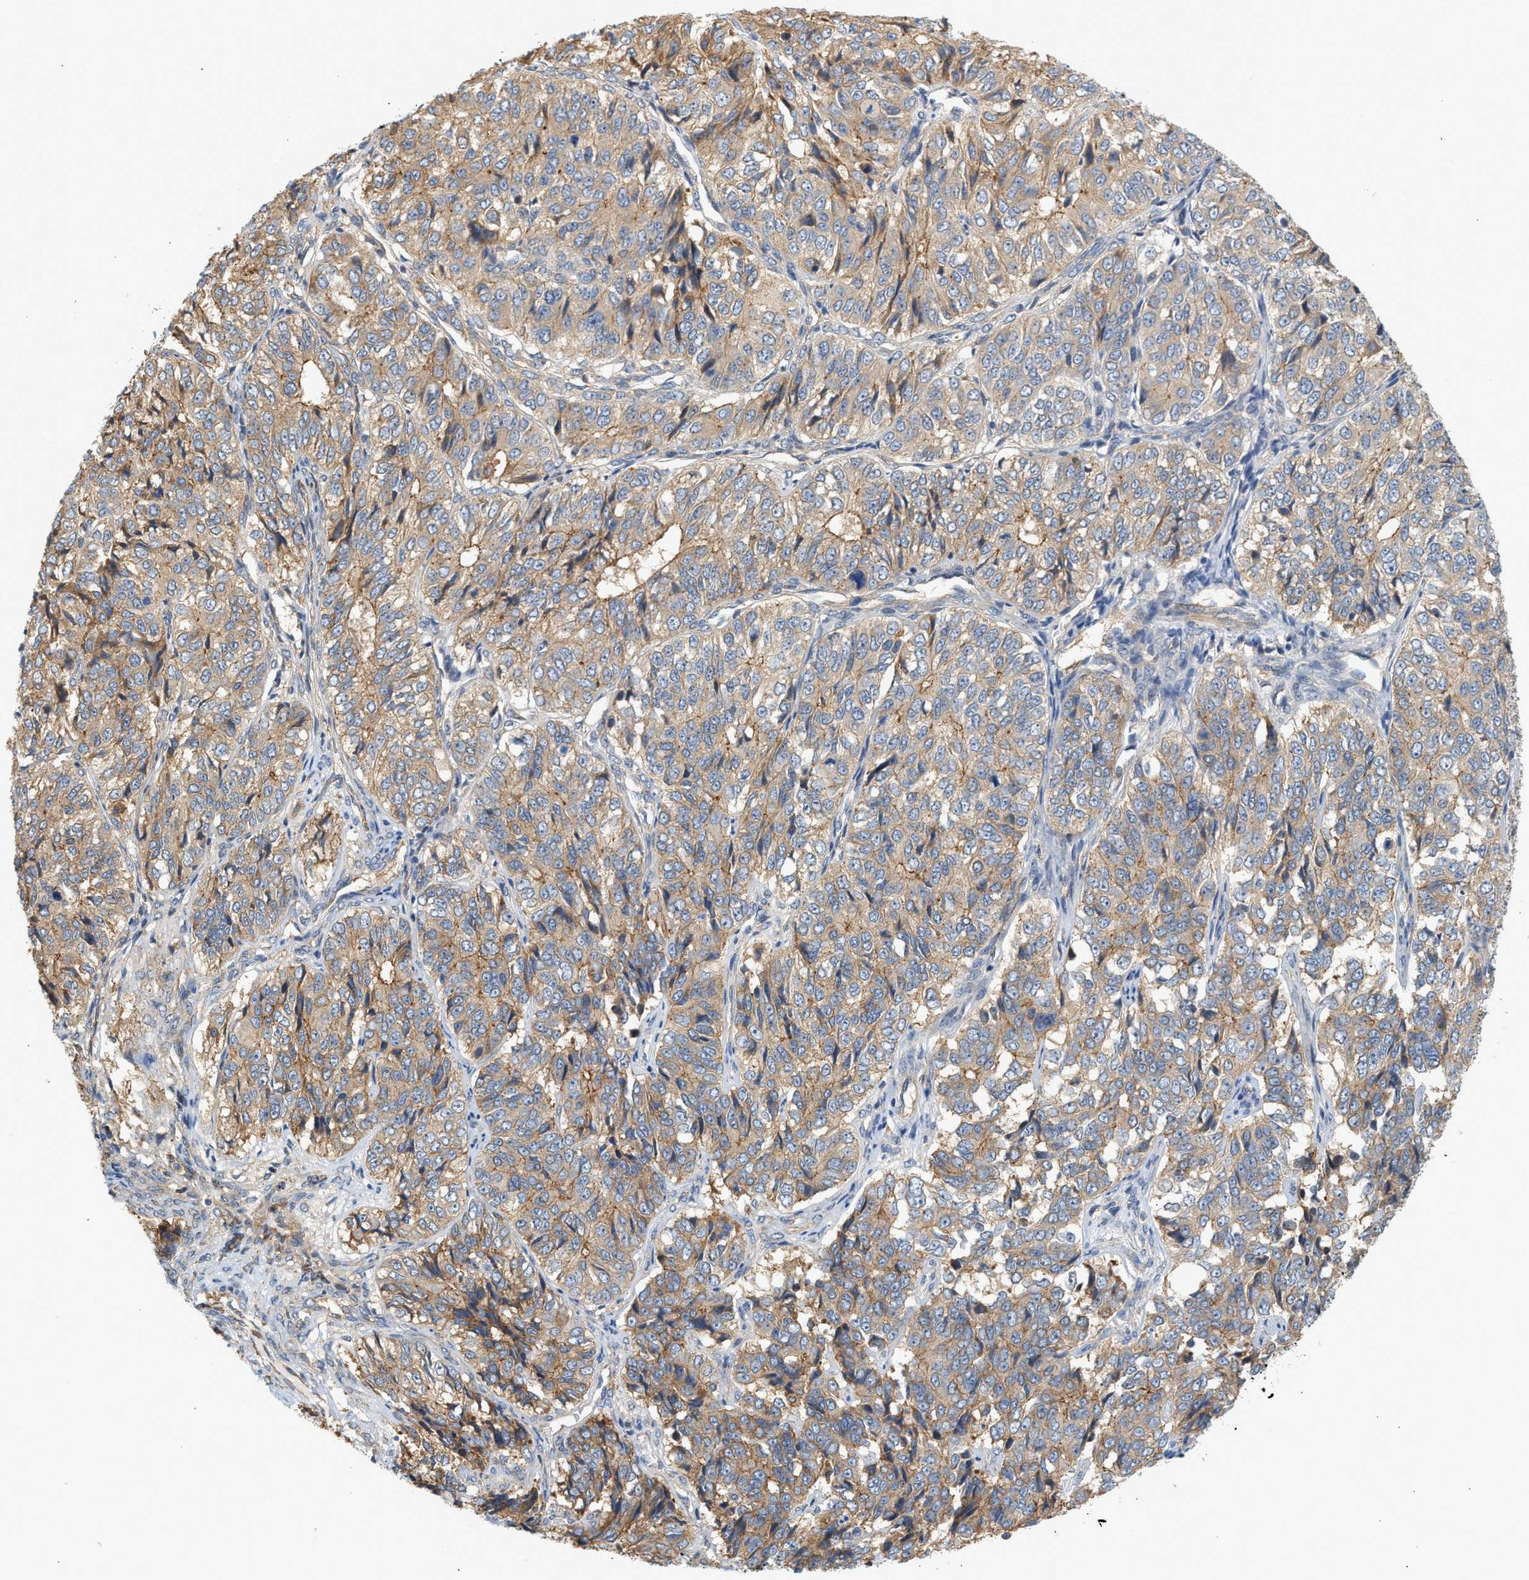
{"staining": {"intensity": "moderate", "quantity": ">75%", "location": "cytoplasmic/membranous"}, "tissue": "ovarian cancer", "cell_type": "Tumor cells", "image_type": "cancer", "snomed": [{"axis": "morphology", "description": "Carcinoma, endometroid"}, {"axis": "topography", "description": "Ovary"}], "caption": "Immunohistochemical staining of ovarian endometroid carcinoma exhibits medium levels of moderate cytoplasmic/membranous protein expression in approximately >75% of tumor cells.", "gene": "CTXN1", "patient": {"sex": "female", "age": 51}}